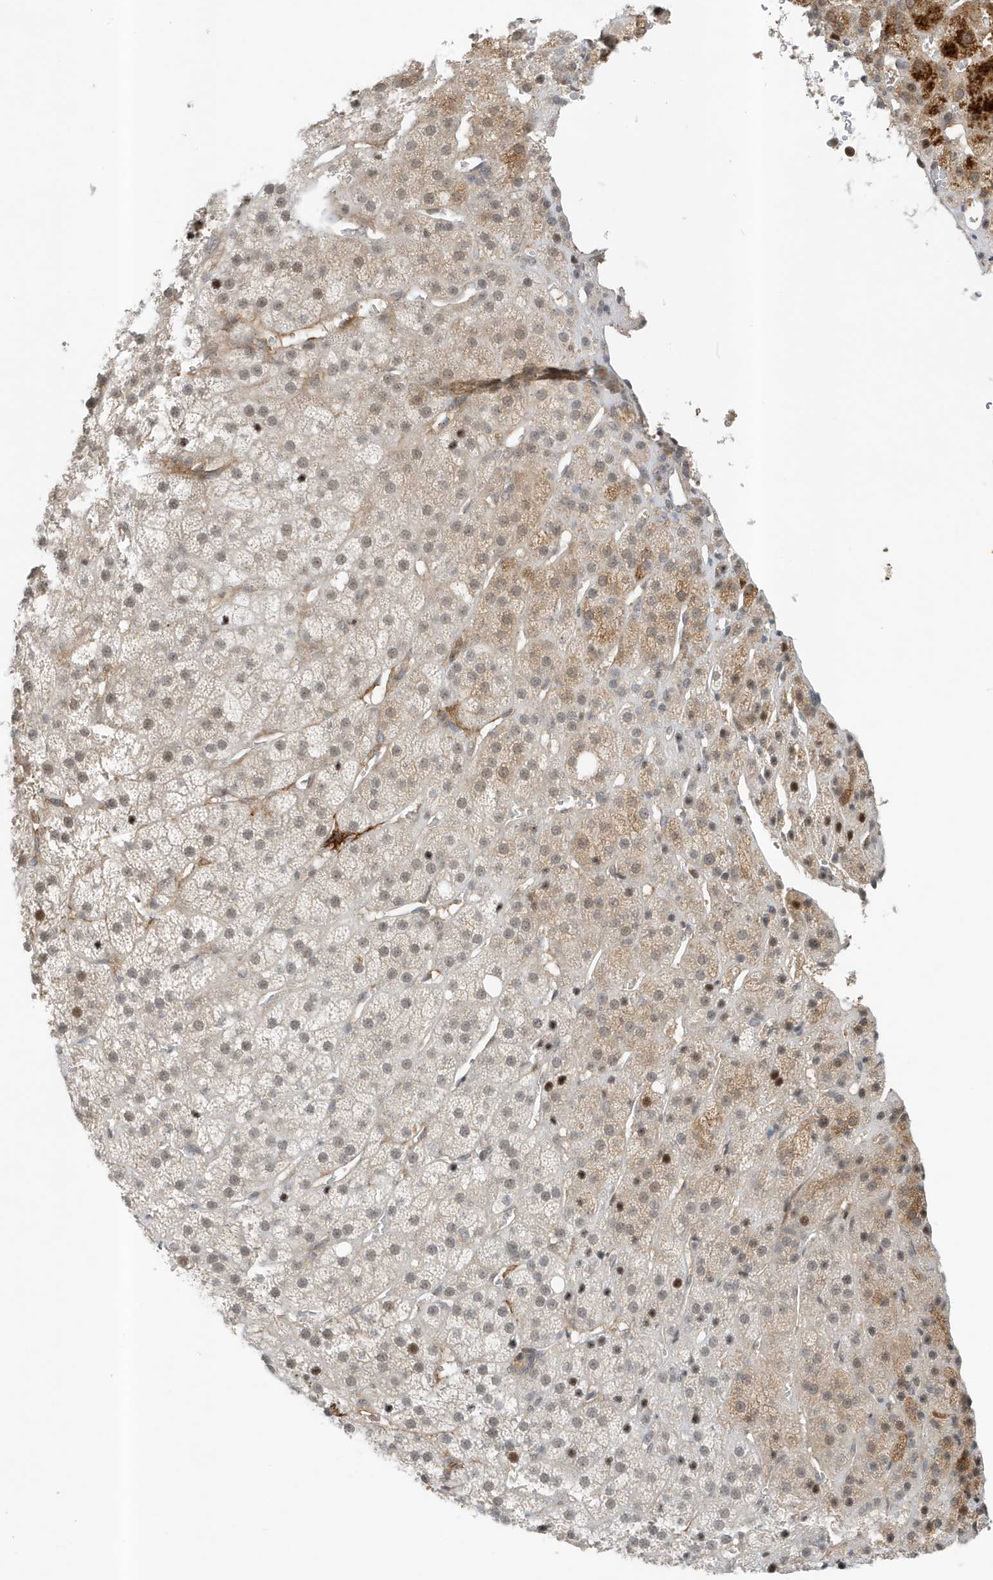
{"staining": {"intensity": "strong", "quantity": "<25%", "location": "cytoplasmic/membranous,nuclear"}, "tissue": "adrenal gland", "cell_type": "Glandular cells", "image_type": "normal", "snomed": [{"axis": "morphology", "description": "Normal tissue, NOS"}, {"axis": "topography", "description": "Adrenal gland"}], "caption": "Immunohistochemistry of unremarkable human adrenal gland displays medium levels of strong cytoplasmic/membranous,nuclear positivity in approximately <25% of glandular cells.", "gene": "MAST3", "patient": {"sex": "female", "age": 57}}